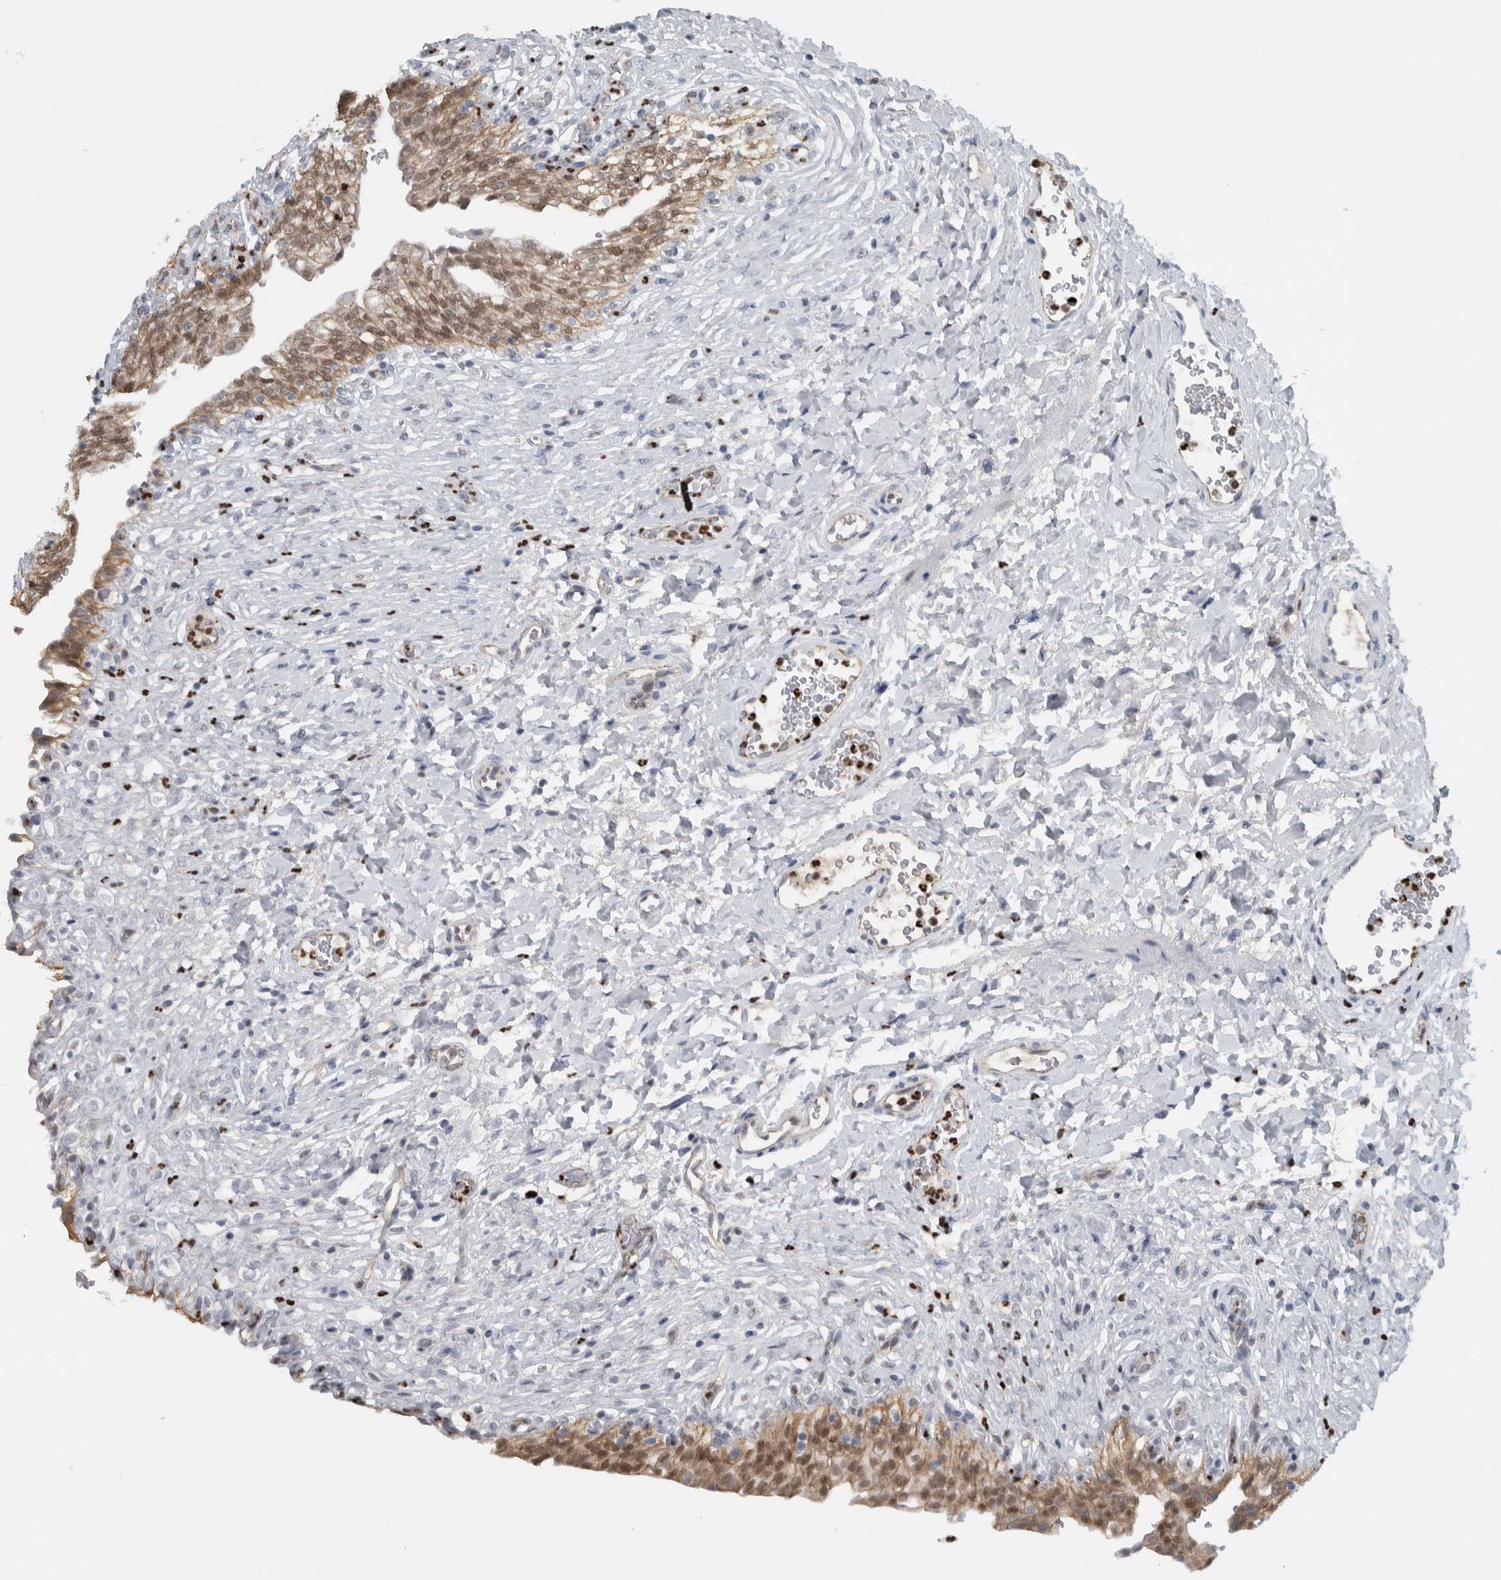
{"staining": {"intensity": "moderate", "quantity": ">75%", "location": "cytoplasmic/membranous,nuclear"}, "tissue": "urinary bladder", "cell_type": "Urothelial cells", "image_type": "normal", "snomed": [{"axis": "morphology", "description": "Urothelial carcinoma, High grade"}, {"axis": "topography", "description": "Urinary bladder"}], "caption": "Immunohistochemical staining of benign human urinary bladder displays moderate cytoplasmic/membranous,nuclear protein staining in approximately >75% of urothelial cells.", "gene": "ADPRM", "patient": {"sex": "male", "age": 46}}